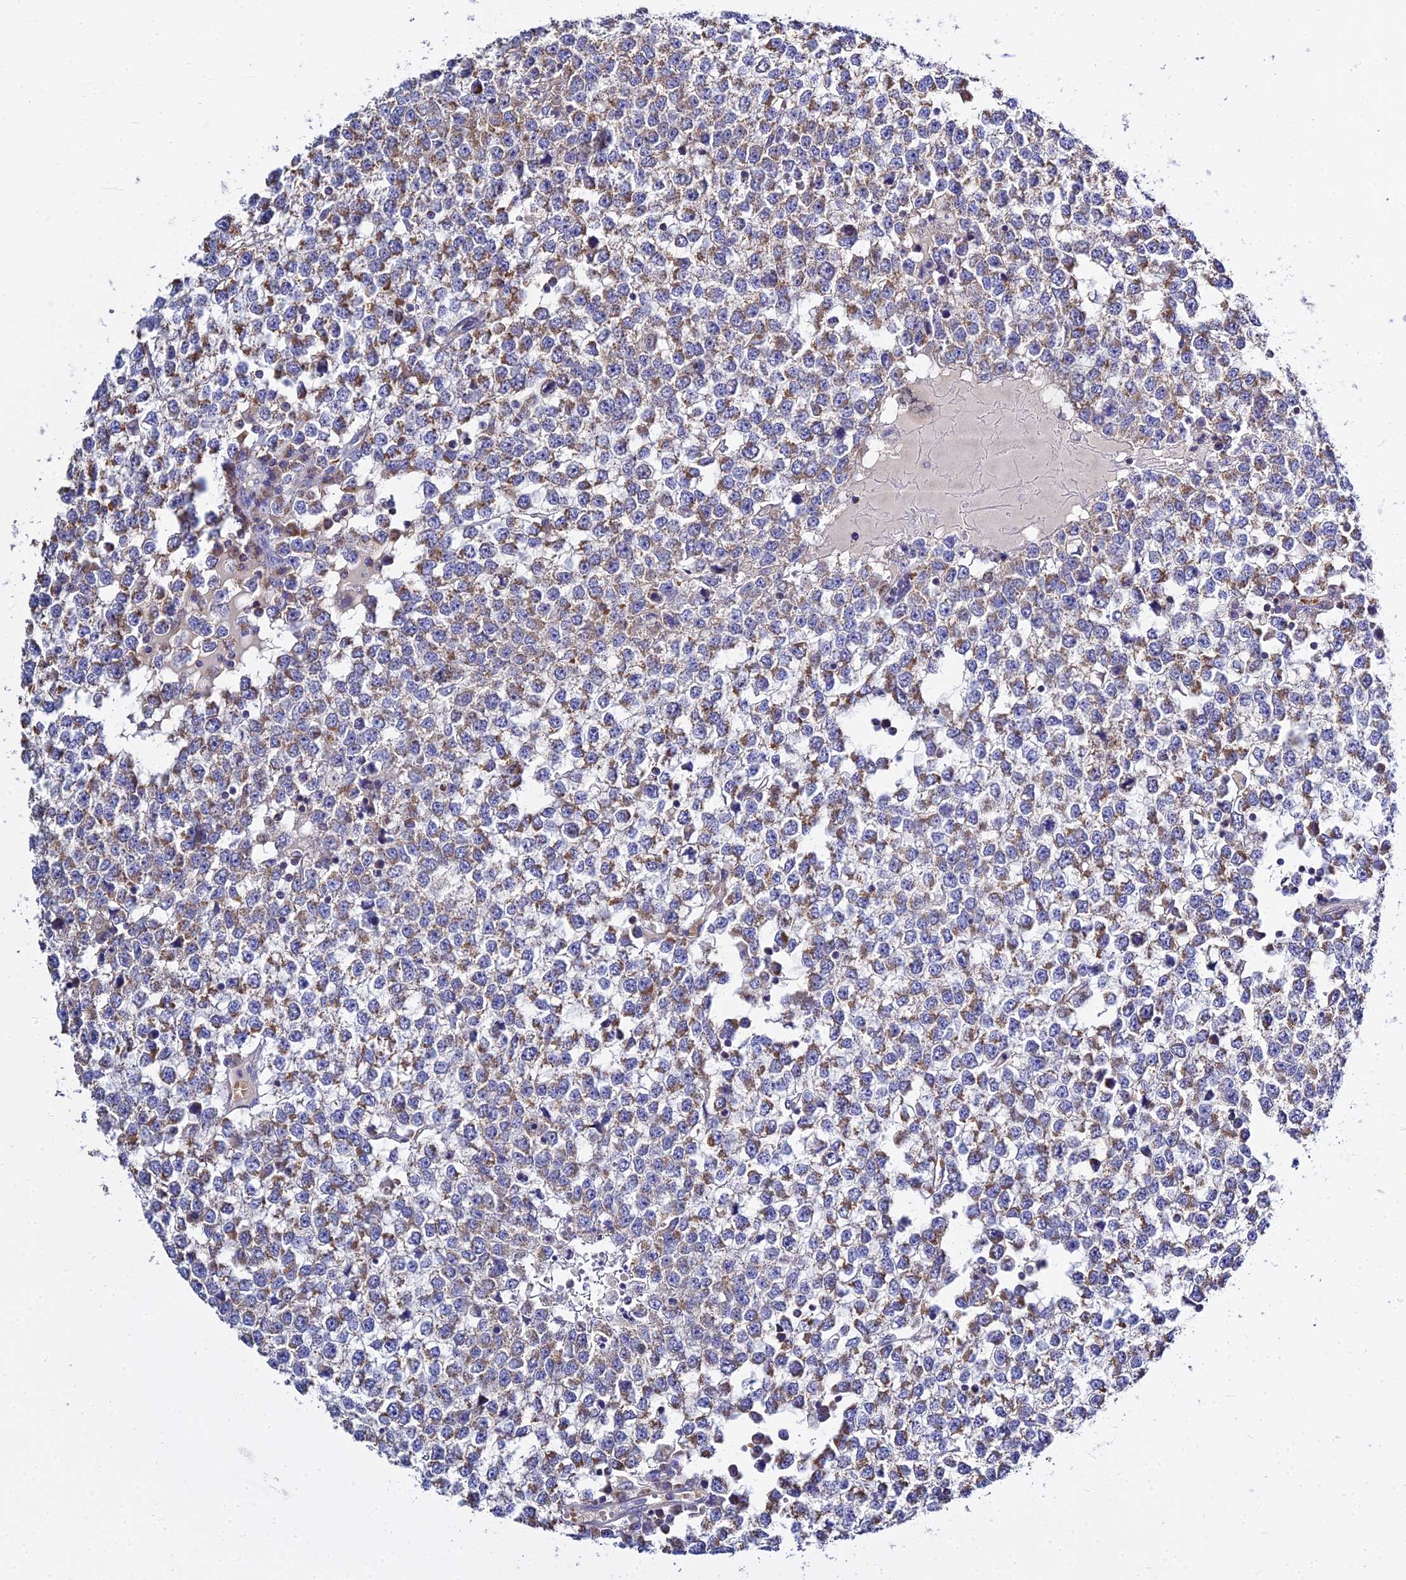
{"staining": {"intensity": "moderate", "quantity": "25%-75%", "location": "cytoplasmic/membranous"}, "tissue": "testis cancer", "cell_type": "Tumor cells", "image_type": "cancer", "snomed": [{"axis": "morphology", "description": "Seminoma, NOS"}, {"axis": "topography", "description": "Testis"}], "caption": "Protein staining exhibits moderate cytoplasmic/membranous staining in about 25%-75% of tumor cells in testis cancer.", "gene": "TYW5", "patient": {"sex": "male", "age": 65}}